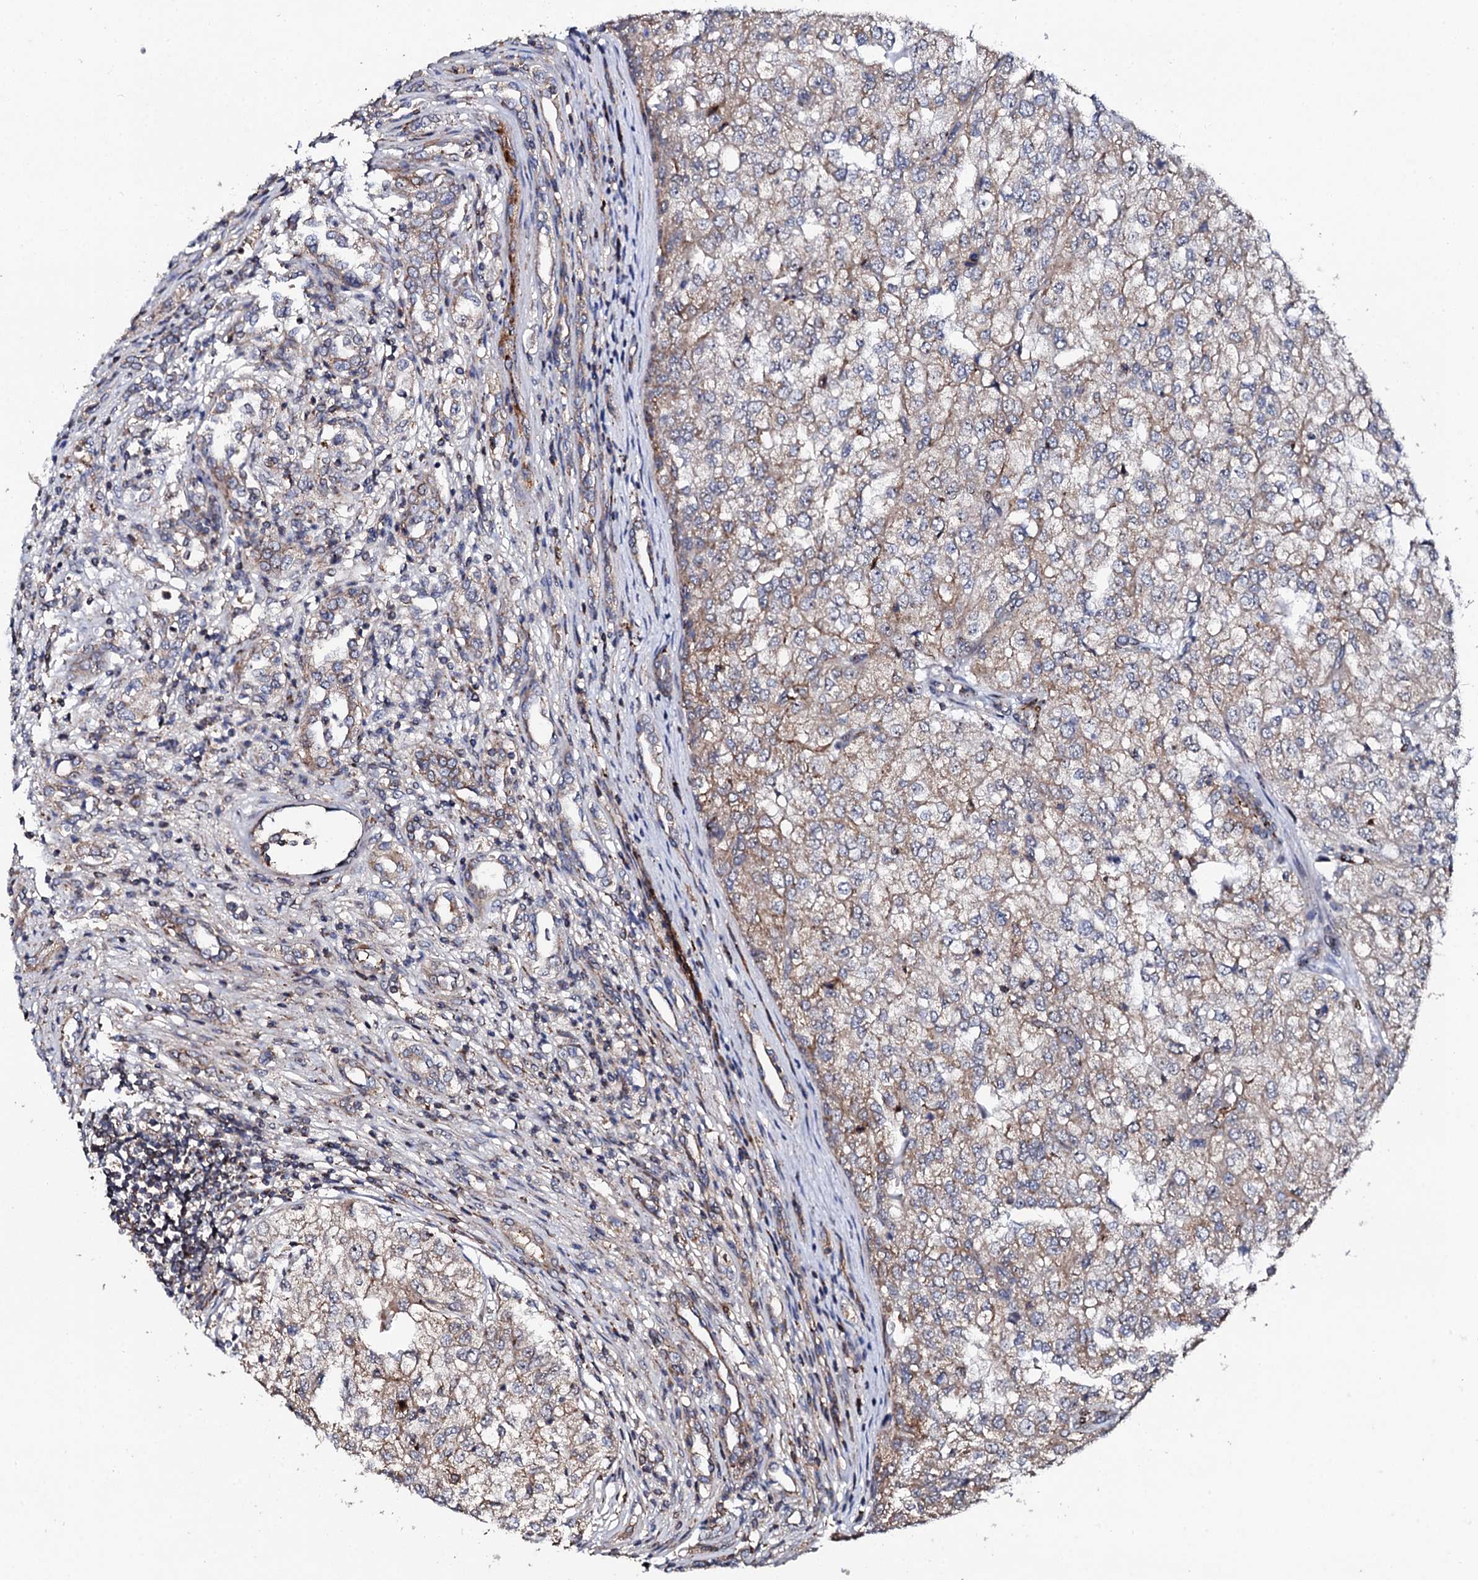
{"staining": {"intensity": "weak", "quantity": "25%-75%", "location": "cytoplasmic/membranous"}, "tissue": "renal cancer", "cell_type": "Tumor cells", "image_type": "cancer", "snomed": [{"axis": "morphology", "description": "Adenocarcinoma, NOS"}, {"axis": "topography", "description": "Kidney"}], "caption": "Immunohistochemical staining of human adenocarcinoma (renal) reveals low levels of weak cytoplasmic/membranous positivity in approximately 25%-75% of tumor cells.", "gene": "GTPBP4", "patient": {"sex": "female", "age": 54}}